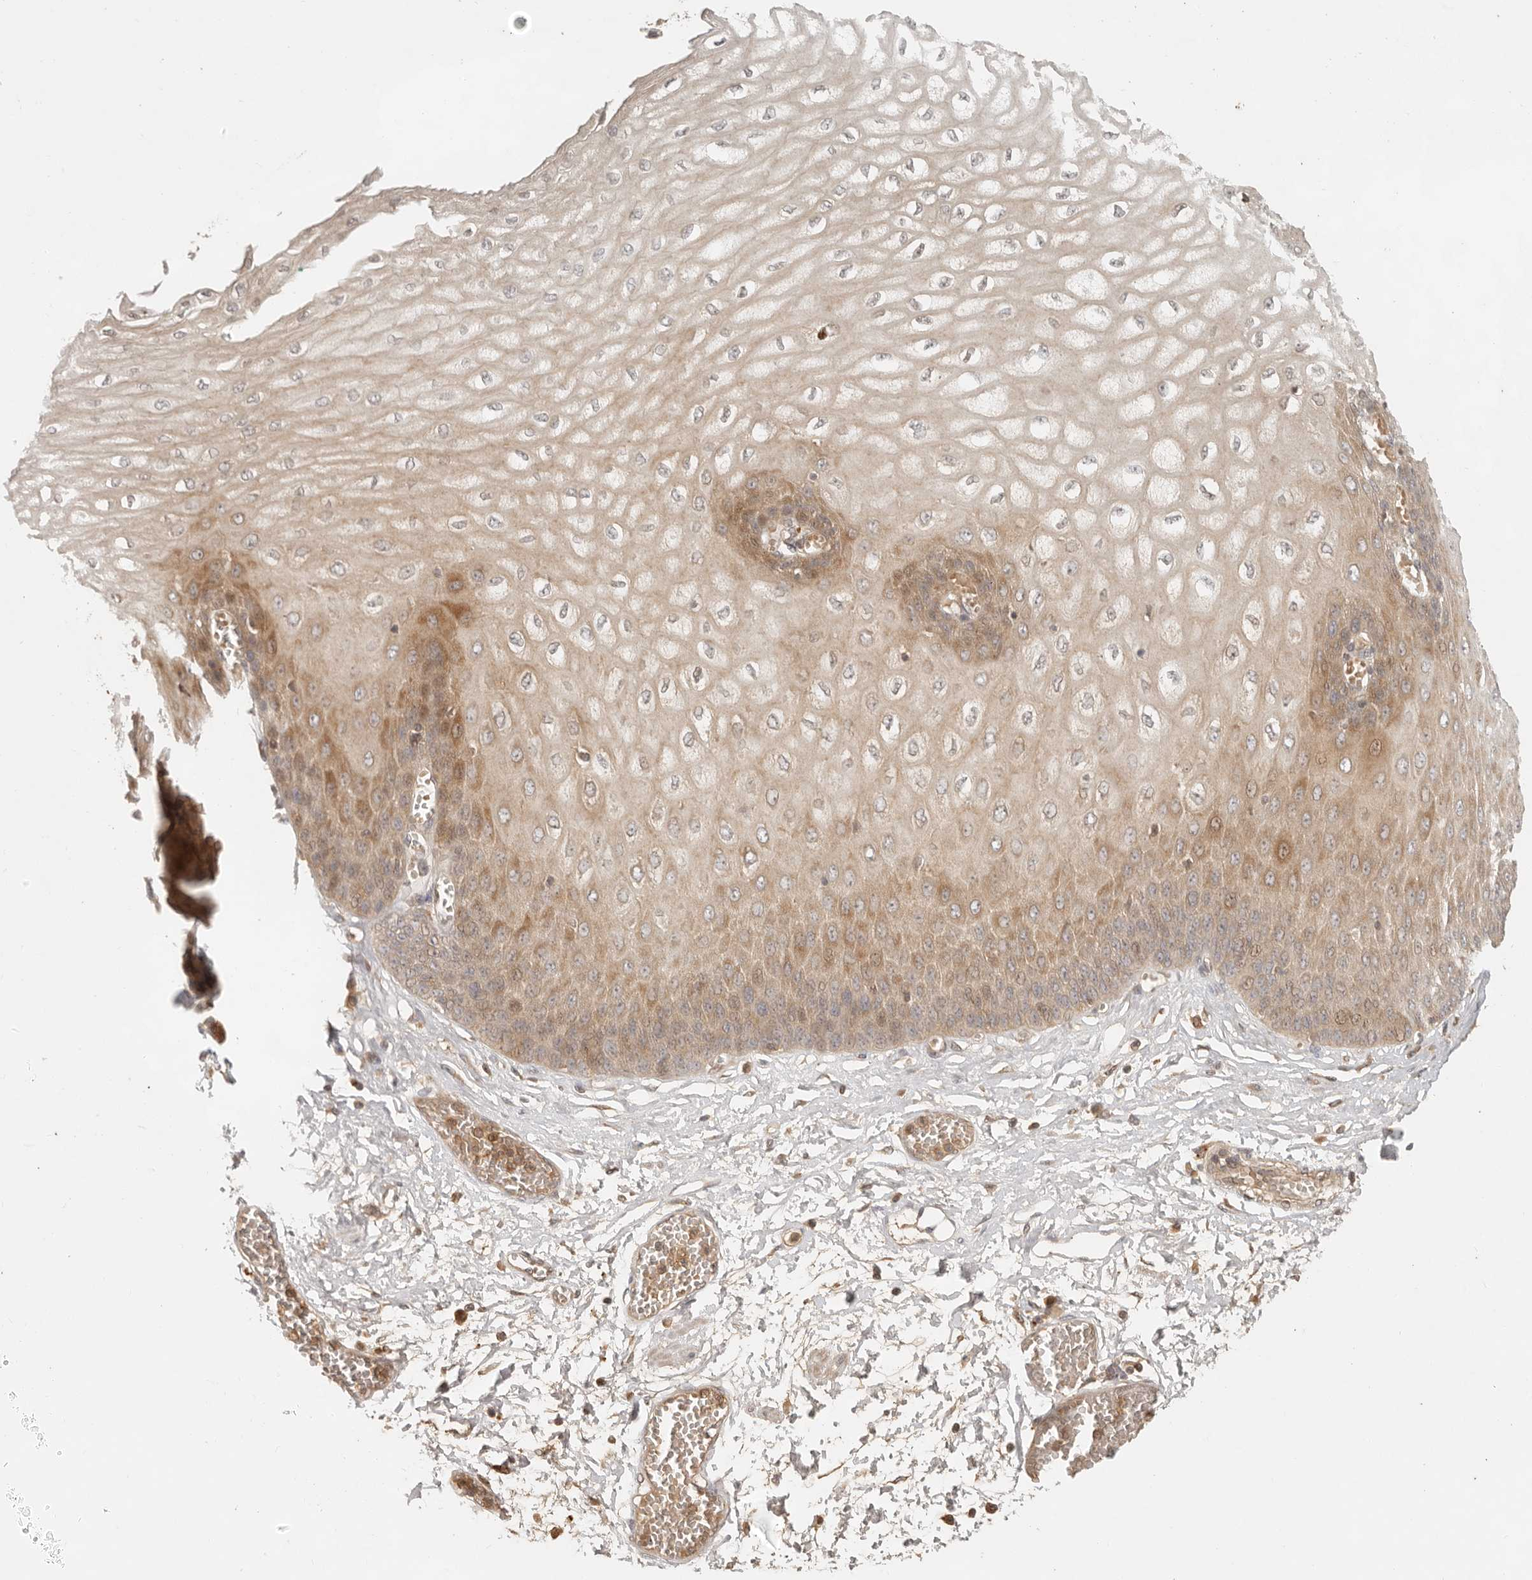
{"staining": {"intensity": "moderate", "quantity": ">75%", "location": "cytoplasmic/membranous"}, "tissue": "esophagus", "cell_type": "Squamous epithelial cells", "image_type": "normal", "snomed": [{"axis": "morphology", "description": "Normal tissue, NOS"}, {"axis": "topography", "description": "Esophagus"}], "caption": "DAB (3,3'-diaminobenzidine) immunohistochemical staining of unremarkable esophagus shows moderate cytoplasmic/membranous protein staining in about >75% of squamous epithelial cells. The protein is shown in brown color, while the nuclei are stained blue.", "gene": "ANKRD61", "patient": {"sex": "male", "age": 60}}